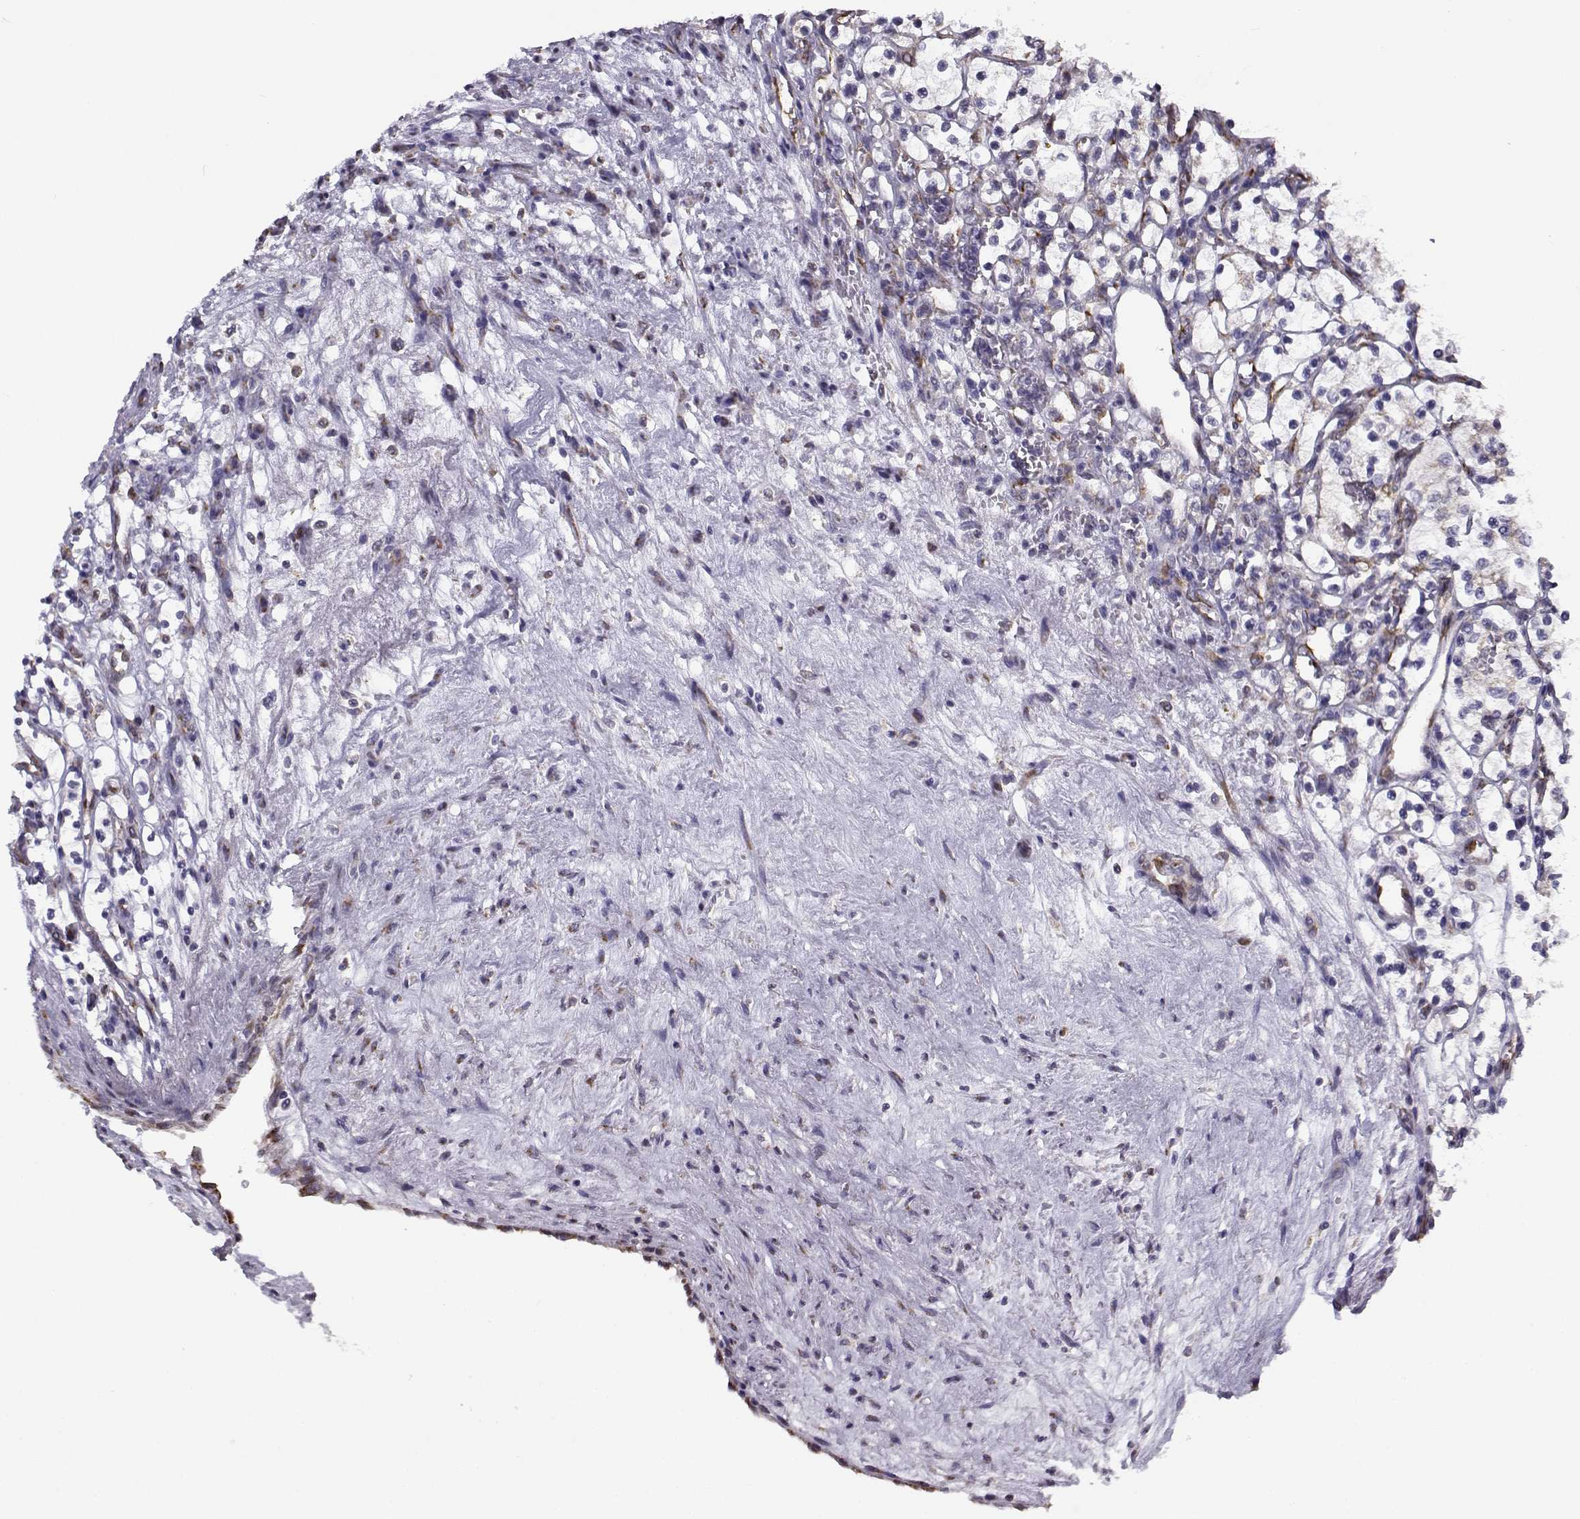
{"staining": {"intensity": "negative", "quantity": "none", "location": "none"}, "tissue": "renal cancer", "cell_type": "Tumor cells", "image_type": "cancer", "snomed": [{"axis": "morphology", "description": "Adenocarcinoma, NOS"}, {"axis": "topography", "description": "Kidney"}], "caption": "Immunohistochemistry (IHC) of adenocarcinoma (renal) reveals no staining in tumor cells. (Immunohistochemistry, brightfield microscopy, high magnification).", "gene": "BEND6", "patient": {"sex": "female", "age": 69}}